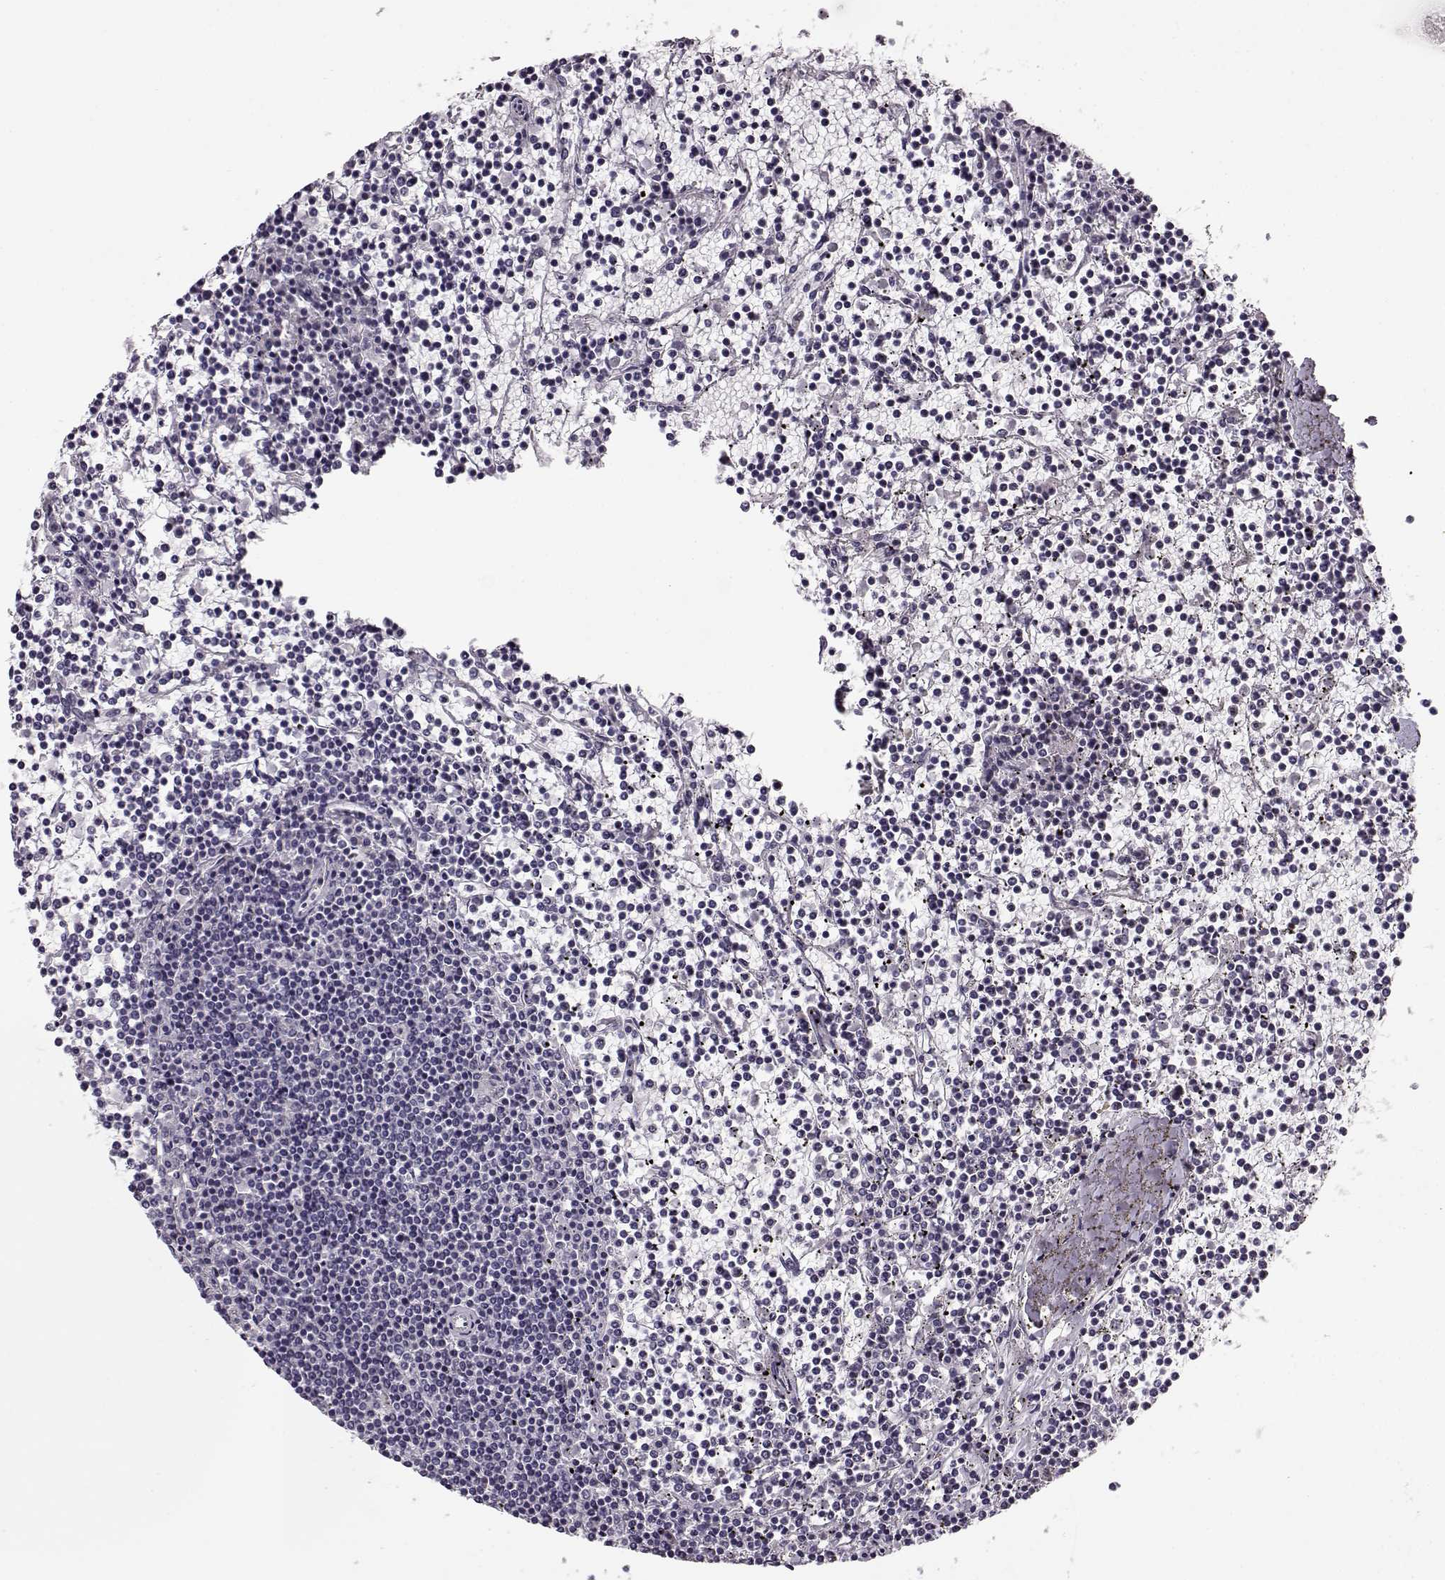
{"staining": {"intensity": "negative", "quantity": "none", "location": "none"}, "tissue": "lymphoma", "cell_type": "Tumor cells", "image_type": "cancer", "snomed": [{"axis": "morphology", "description": "Malignant lymphoma, non-Hodgkin's type, Low grade"}, {"axis": "topography", "description": "Spleen"}], "caption": "Lymphoma stained for a protein using immunohistochemistry reveals no expression tumor cells.", "gene": "RP1L1", "patient": {"sex": "female", "age": 19}}